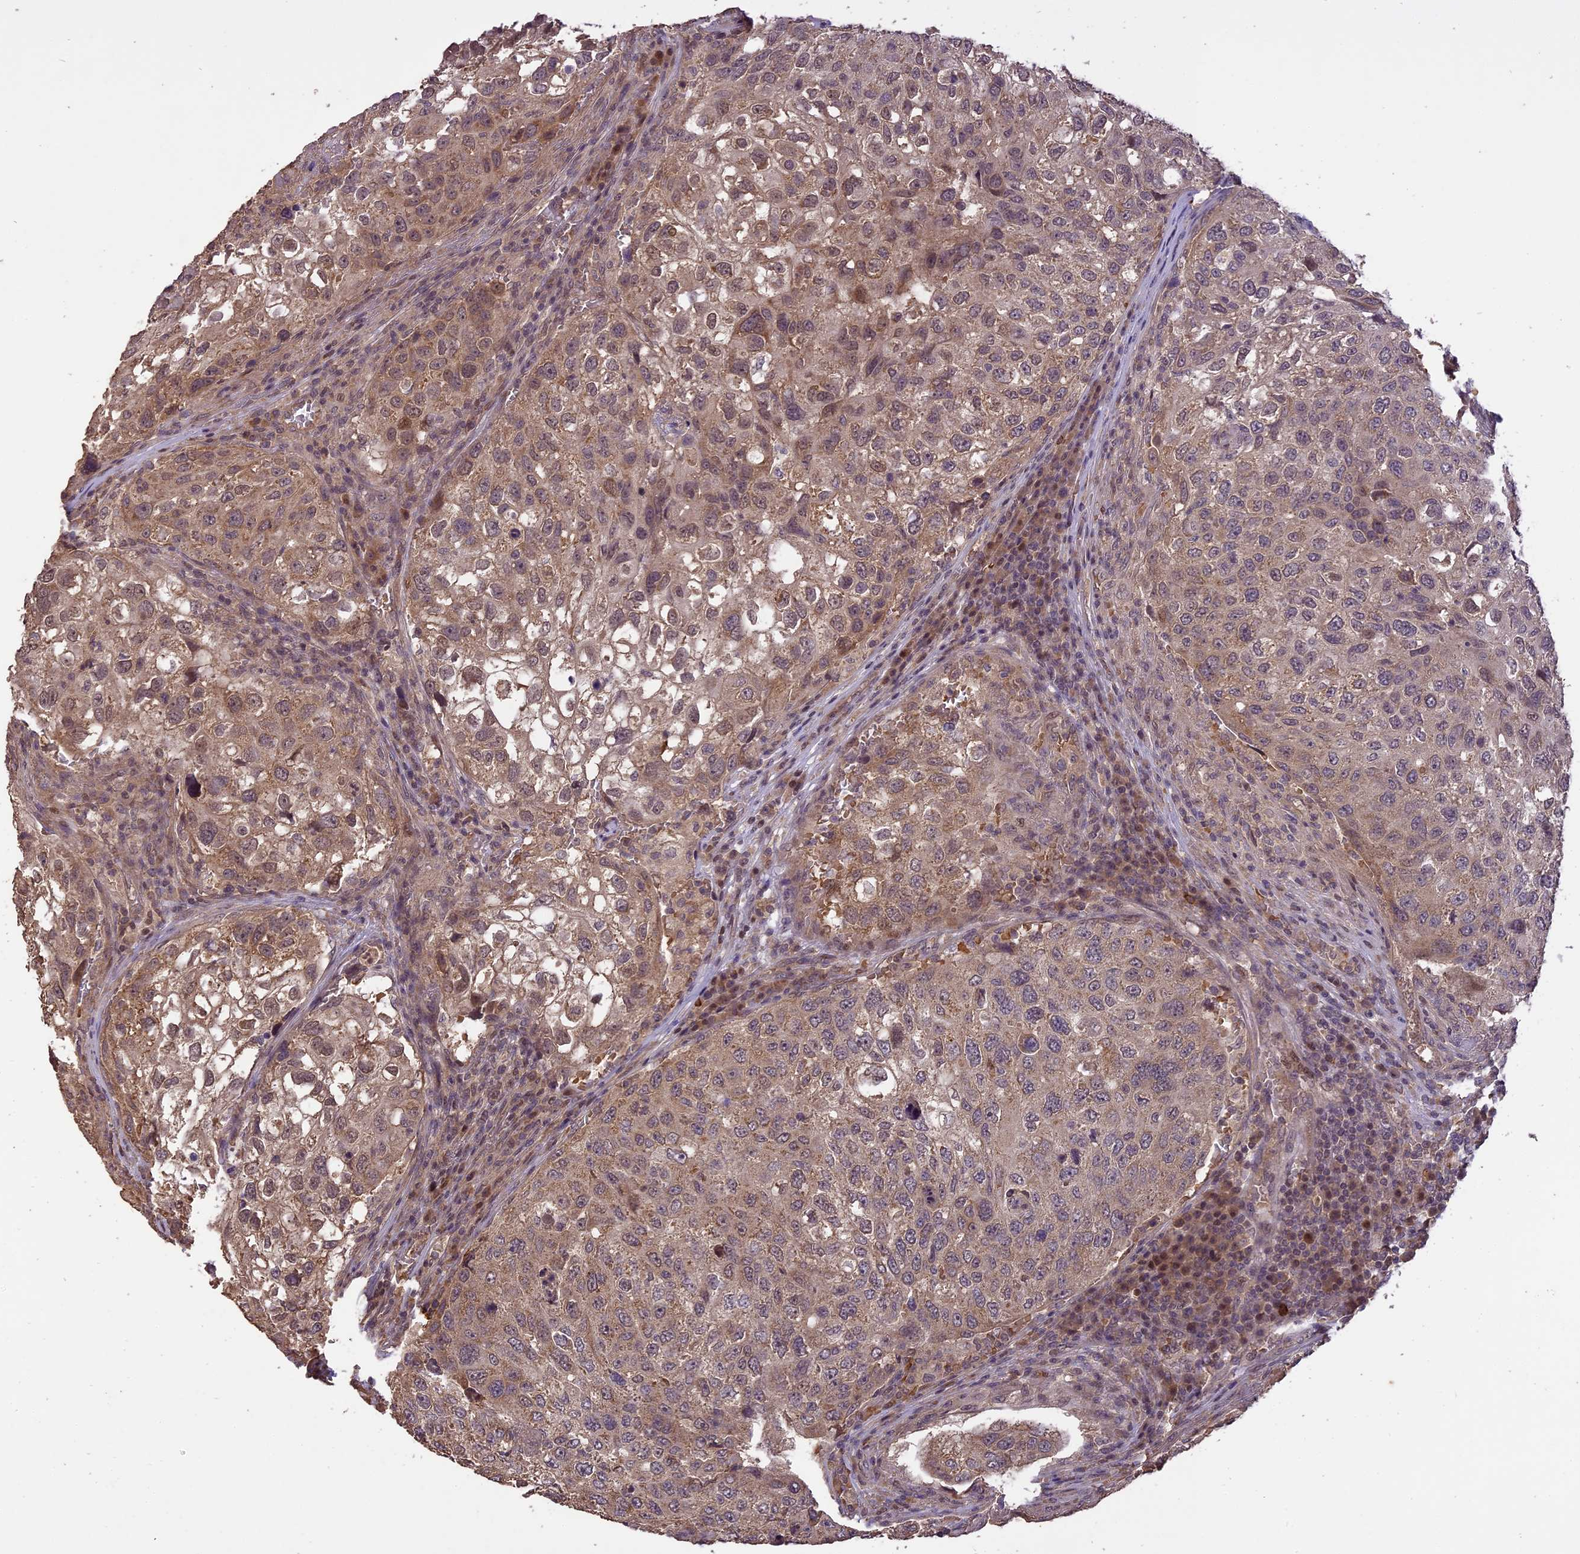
{"staining": {"intensity": "moderate", "quantity": "25%-75%", "location": "cytoplasmic/membranous"}, "tissue": "urothelial cancer", "cell_type": "Tumor cells", "image_type": "cancer", "snomed": [{"axis": "morphology", "description": "Urothelial carcinoma, High grade"}, {"axis": "topography", "description": "Lymph node"}, {"axis": "topography", "description": "Urinary bladder"}], "caption": "A brown stain shows moderate cytoplasmic/membranous staining of a protein in human high-grade urothelial carcinoma tumor cells.", "gene": "TIGD7", "patient": {"sex": "male", "age": 51}}